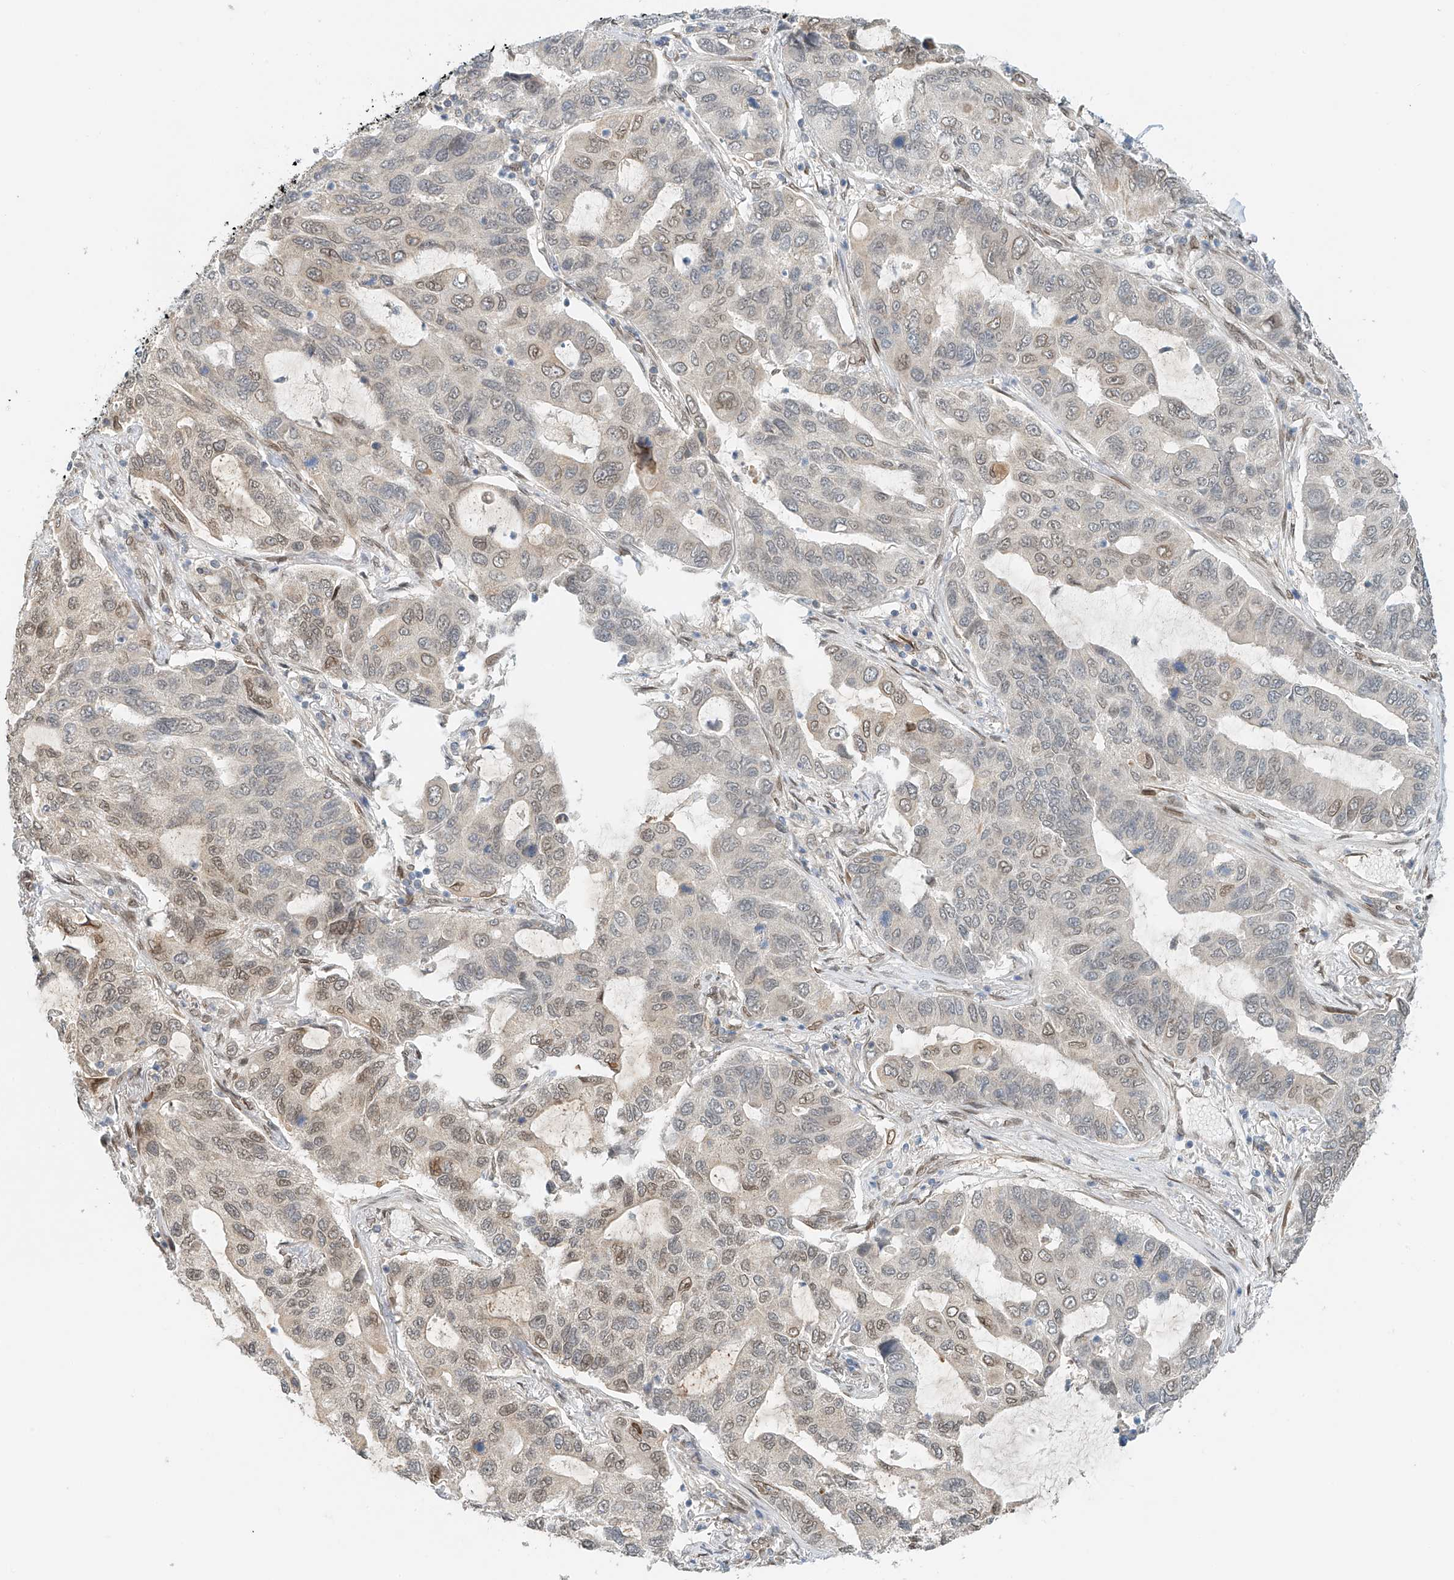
{"staining": {"intensity": "weak", "quantity": "25%-75%", "location": "cytoplasmic/membranous,nuclear"}, "tissue": "lung cancer", "cell_type": "Tumor cells", "image_type": "cancer", "snomed": [{"axis": "morphology", "description": "Adenocarcinoma, NOS"}, {"axis": "topography", "description": "Lung"}], "caption": "Tumor cells show low levels of weak cytoplasmic/membranous and nuclear staining in about 25%-75% of cells in human lung cancer (adenocarcinoma).", "gene": "STARD9", "patient": {"sex": "male", "age": 64}}